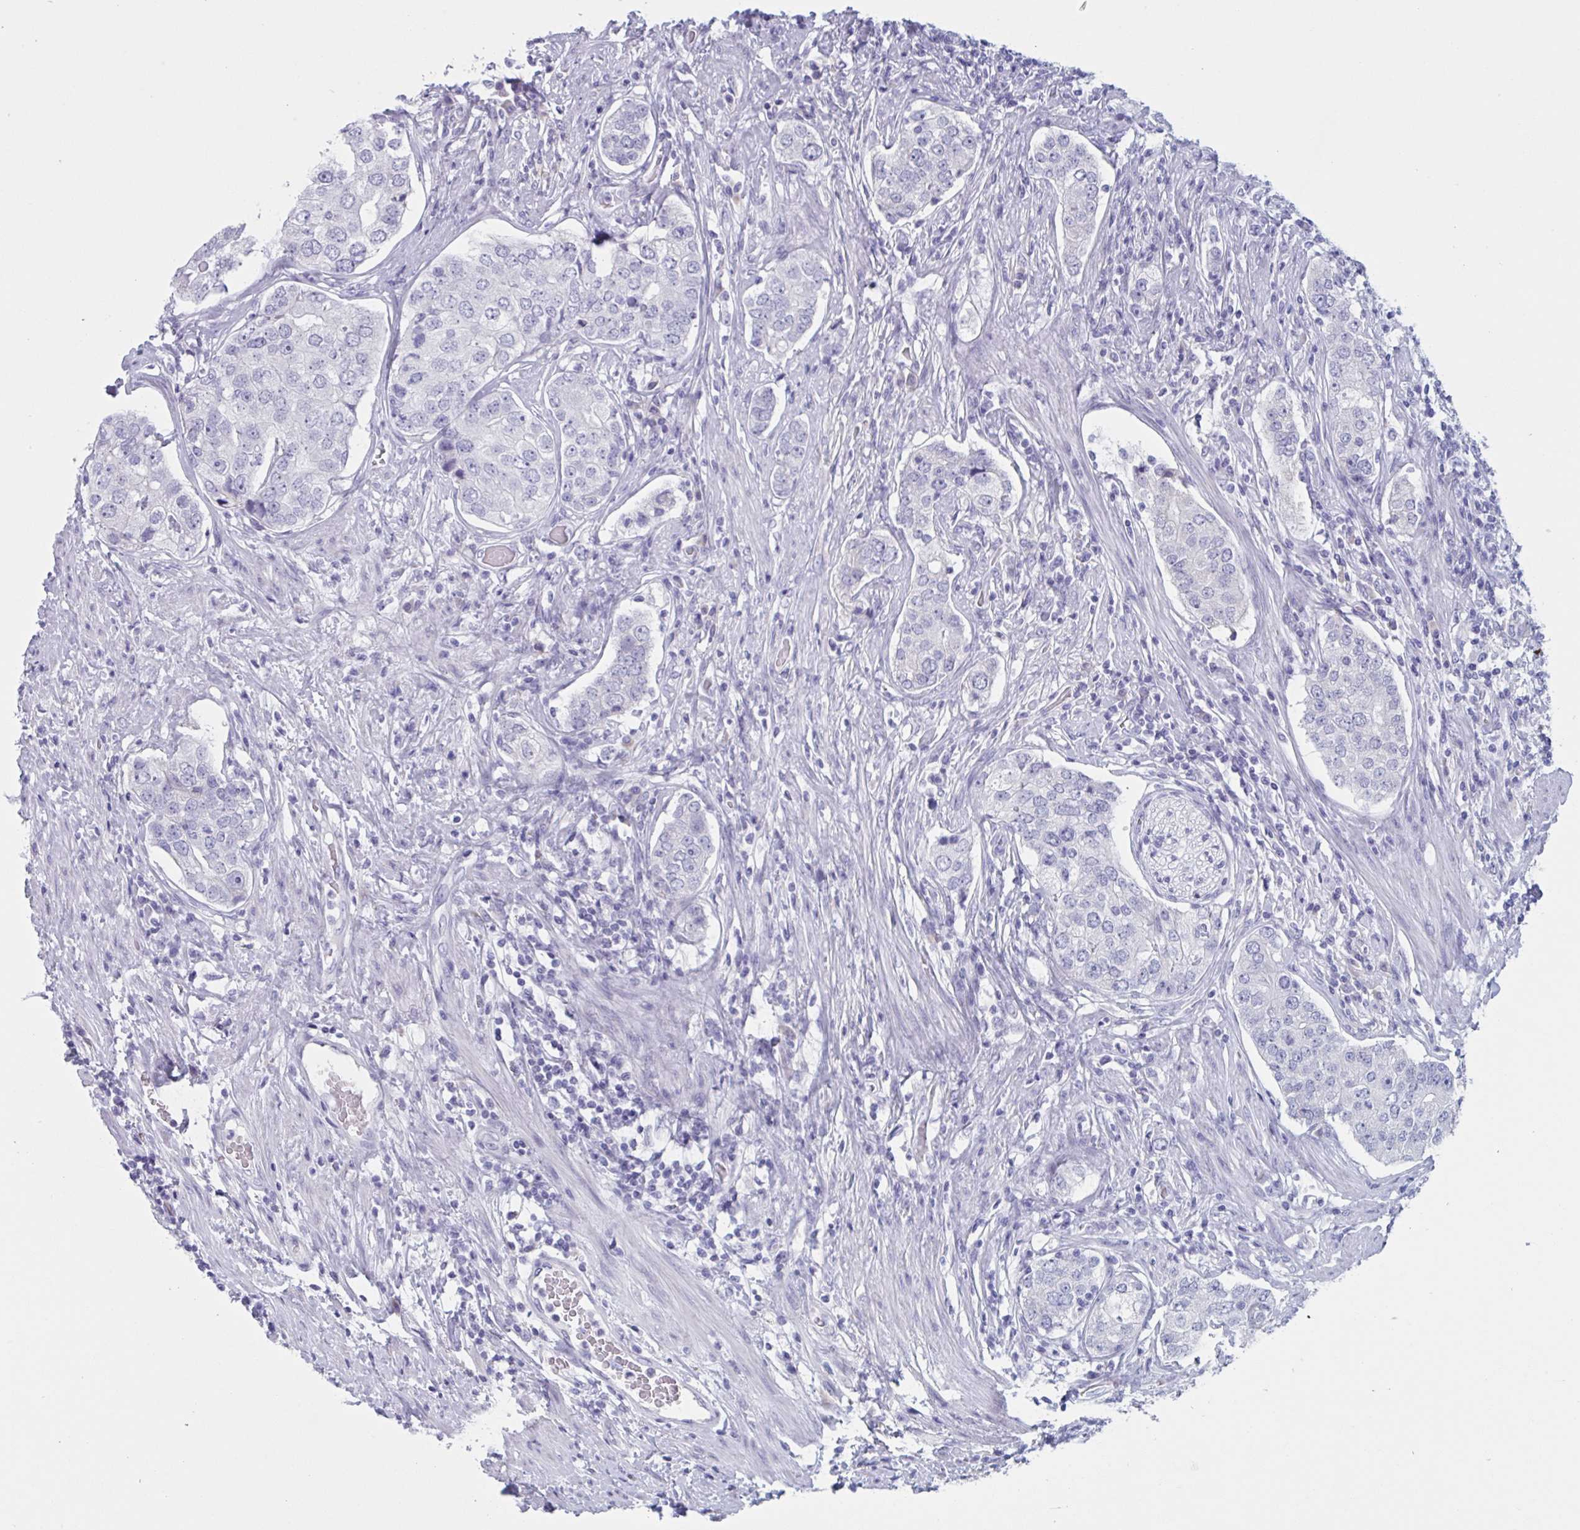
{"staining": {"intensity": "negative", "quantity": "none", "location": "none"}, "tissue": "prostate cancer", "cell_type": "Tumor cells", "image_type": "cancer", "snomed": [{"axis": "morphology", "description": "Adenocarcinoma, High grade"}, {"axis": "topography", "description": "Prostate"}], "caption": "High magnification brightfield microscopy of prostate high-grade adenocarcinoma stained with DAB (3,3'-diaminobenzidine) (brown) and counterstained with hematoxylin (blue): tumor cells show no significant expression.", "gene": "HSD11B2", "patient": {"sex": "male", "age": 60}}